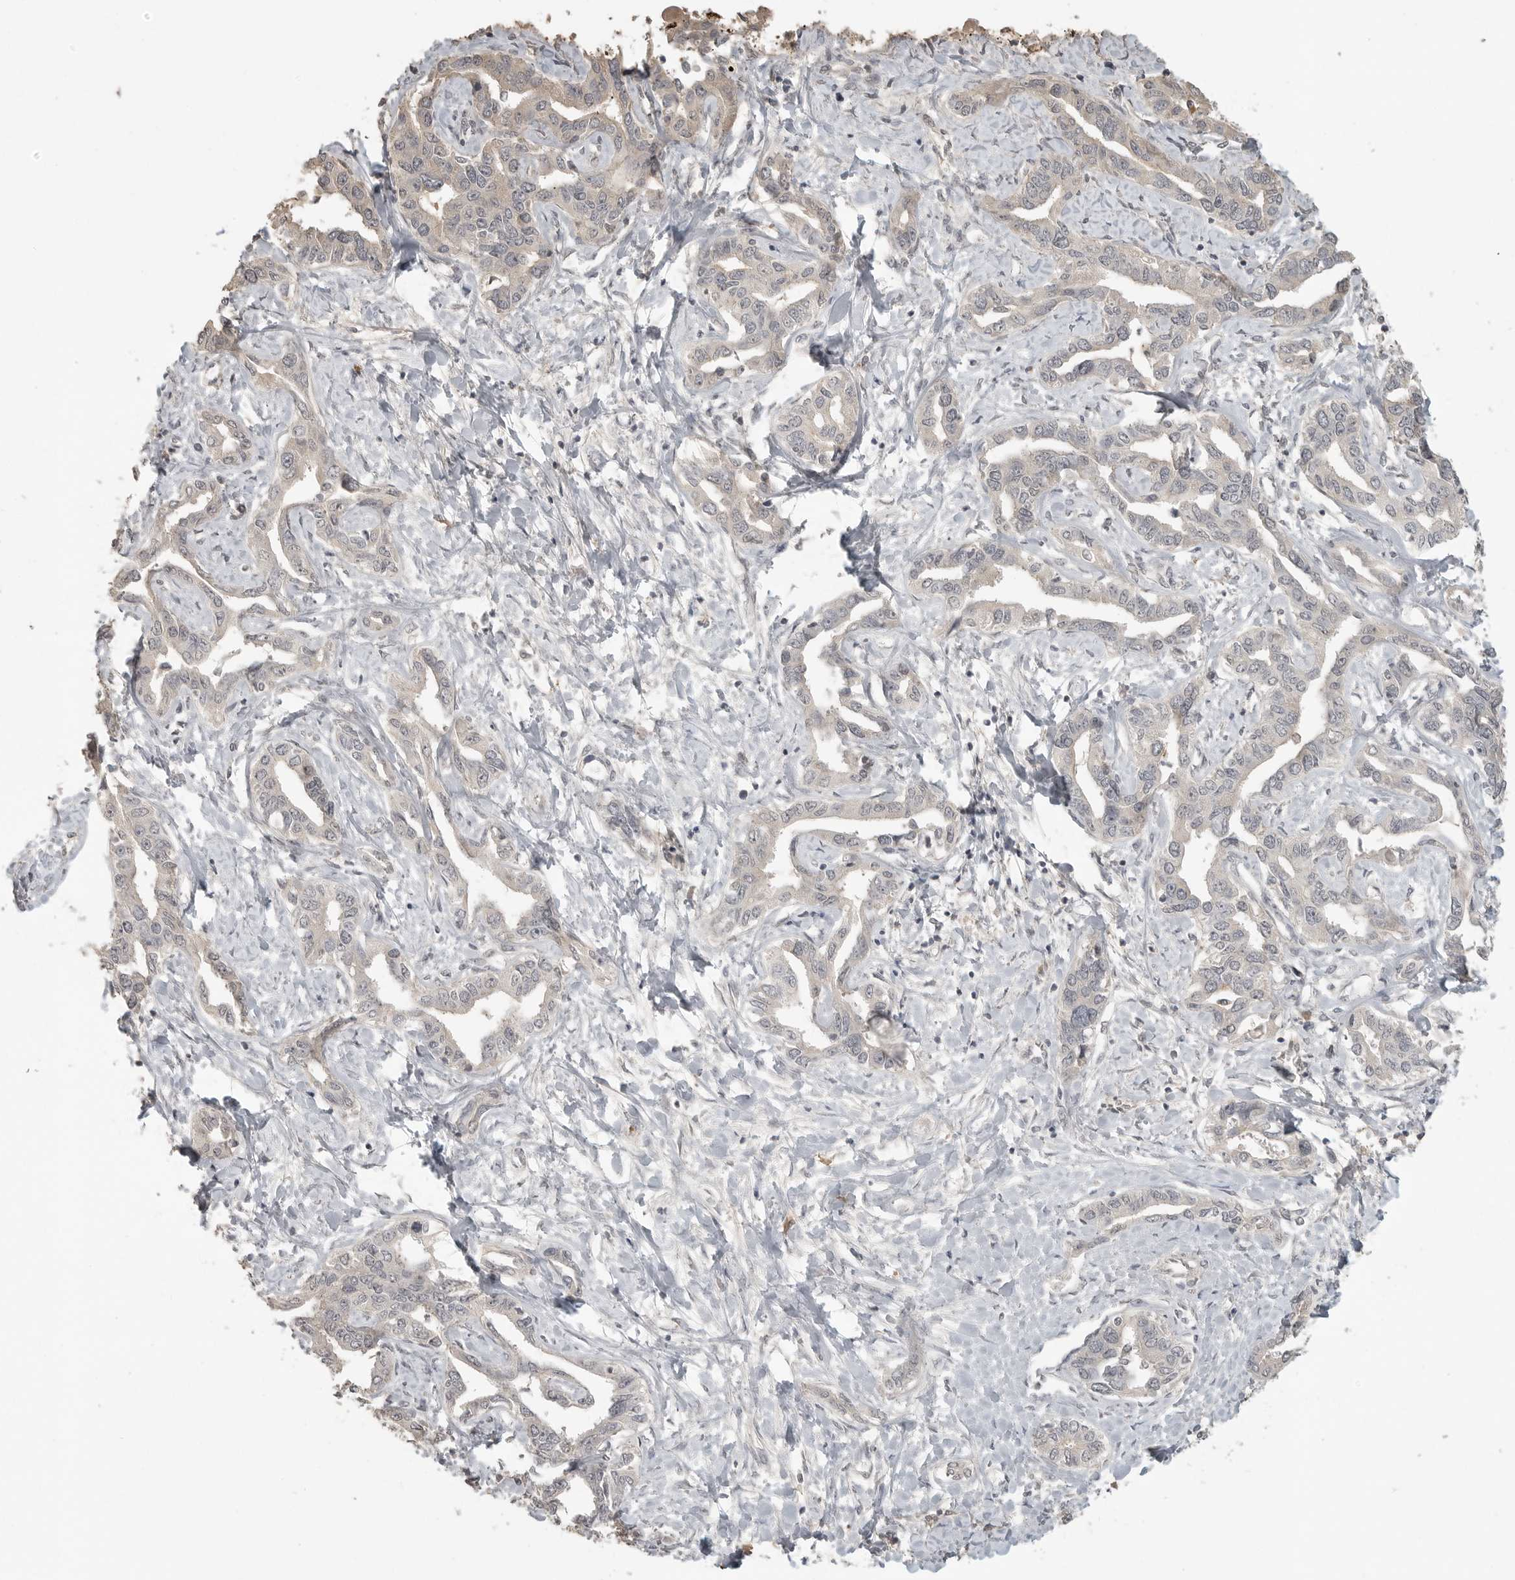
{"staining": {"intensity": "weak", "quantity": "<25%", "location": "cytoplasmic/membranous"}, "tissue": "liver cancer", "cell_type": "Tumor cells", "image_type": "cancer", "snomed": [{"axis": "morphology", "description": "Cholangiocarcinoma"}, {"axis": "topography", "description": "Liver"}], "caption": "Tumor cells show no significant positivity in liver cancer.", "gene": "SMG8", "patient": {"sex": "male", "age": 59}}